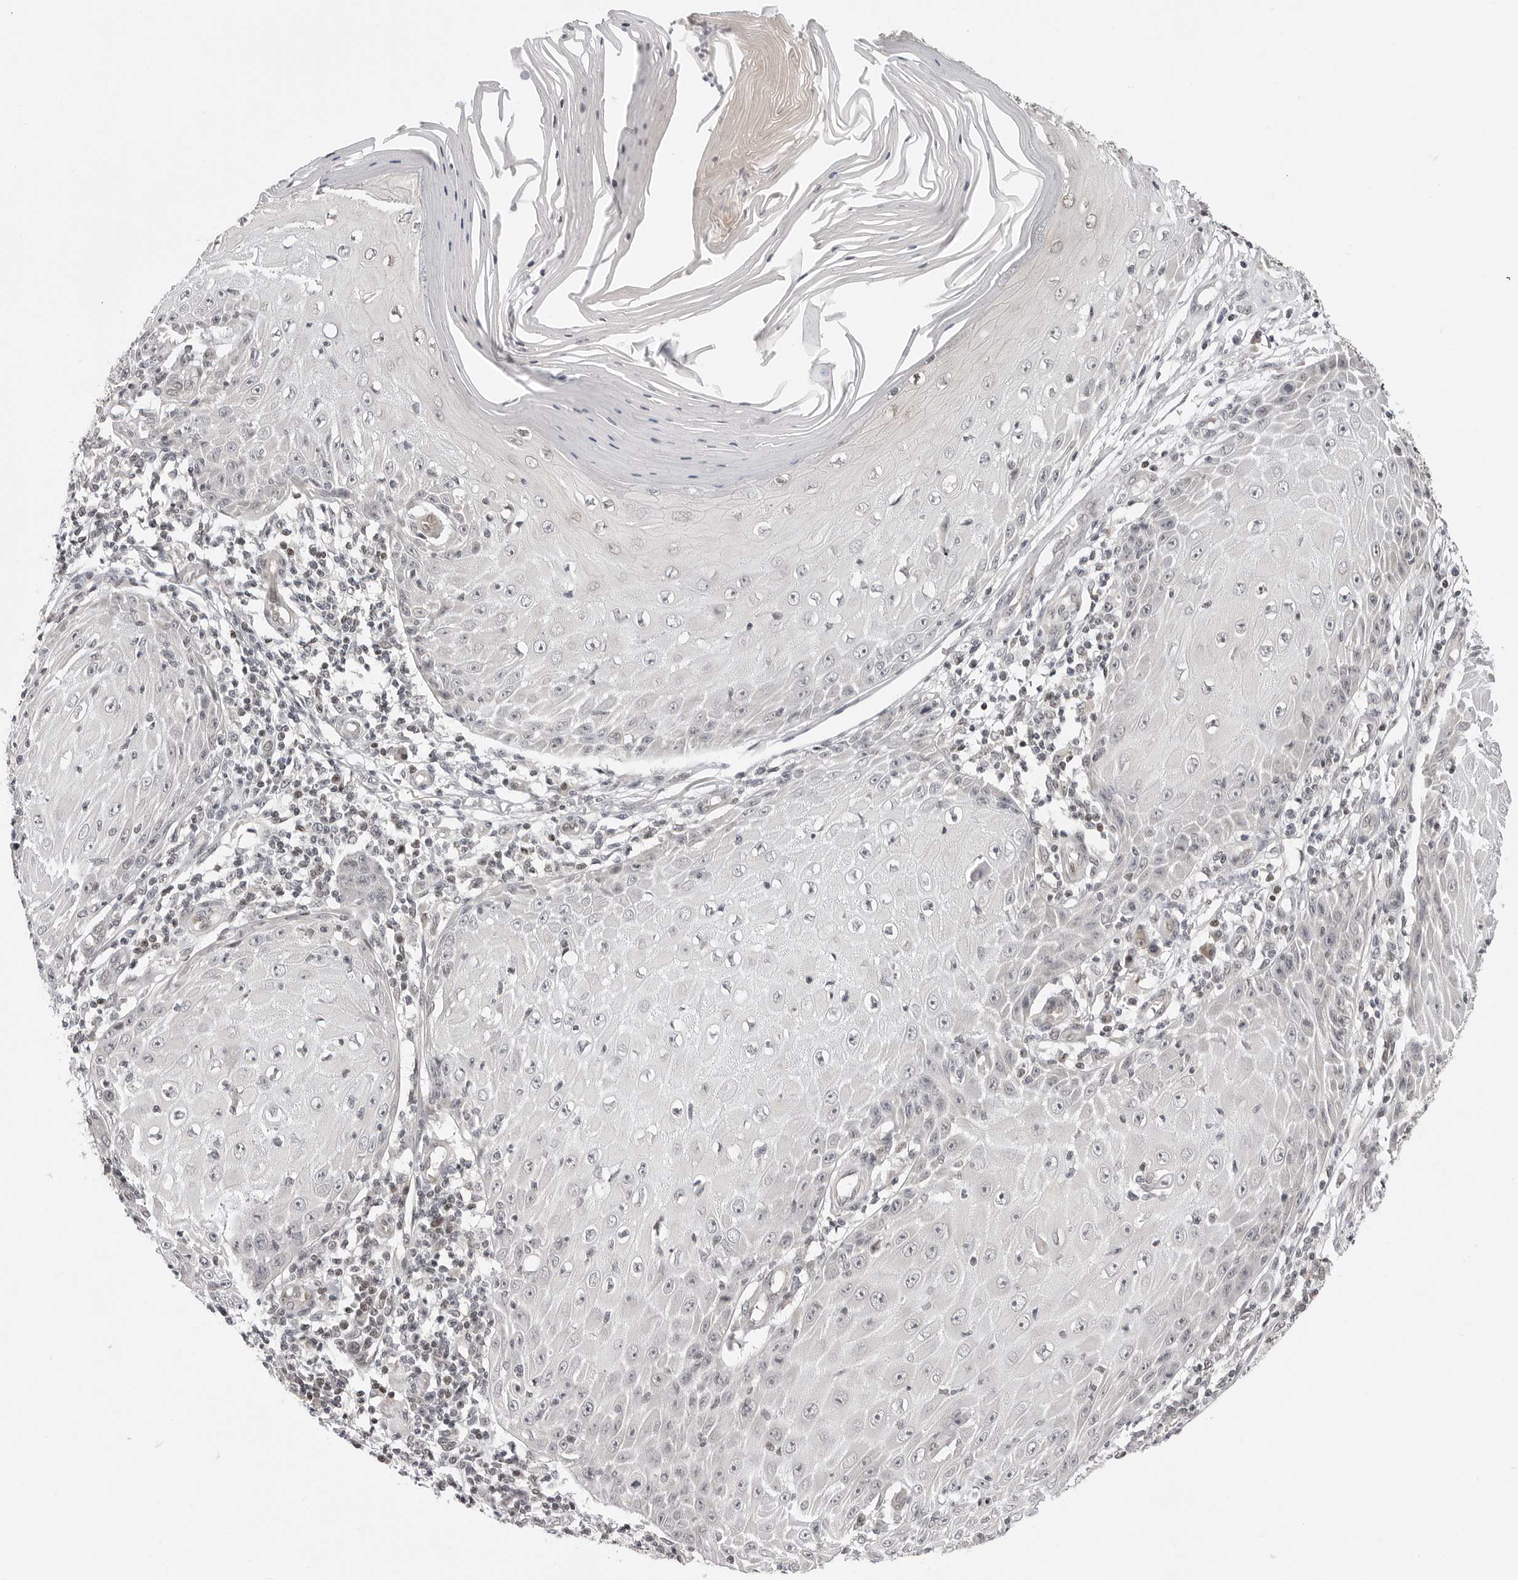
{"staining": {"intensity": "negative", "quantity": "none", "location": "none"}, "tissue": "skin cancer", "cell_type": "Tumor cells", "image_type": "cancer", "snomed": [{"axis": "morphology", "description": "Squamous cell carcinoma, NOS"}, {"axis": "topography", "description": "Skin"}], "caption": "This micrograph is of skin cancer (squamous cell carcinoma) stained with IHC to label a protein in brown with the nuclei are counter-stained blue. There is no positivity in tumor cells. Brightfield microscopy of IHC stained with DAB (3,3'-diaminobenzidine) (brown) and hematoxylin (blue), captured at high magnification.", "gene": "C8orf33", "patient": {"sex": "female", "age": 73}}